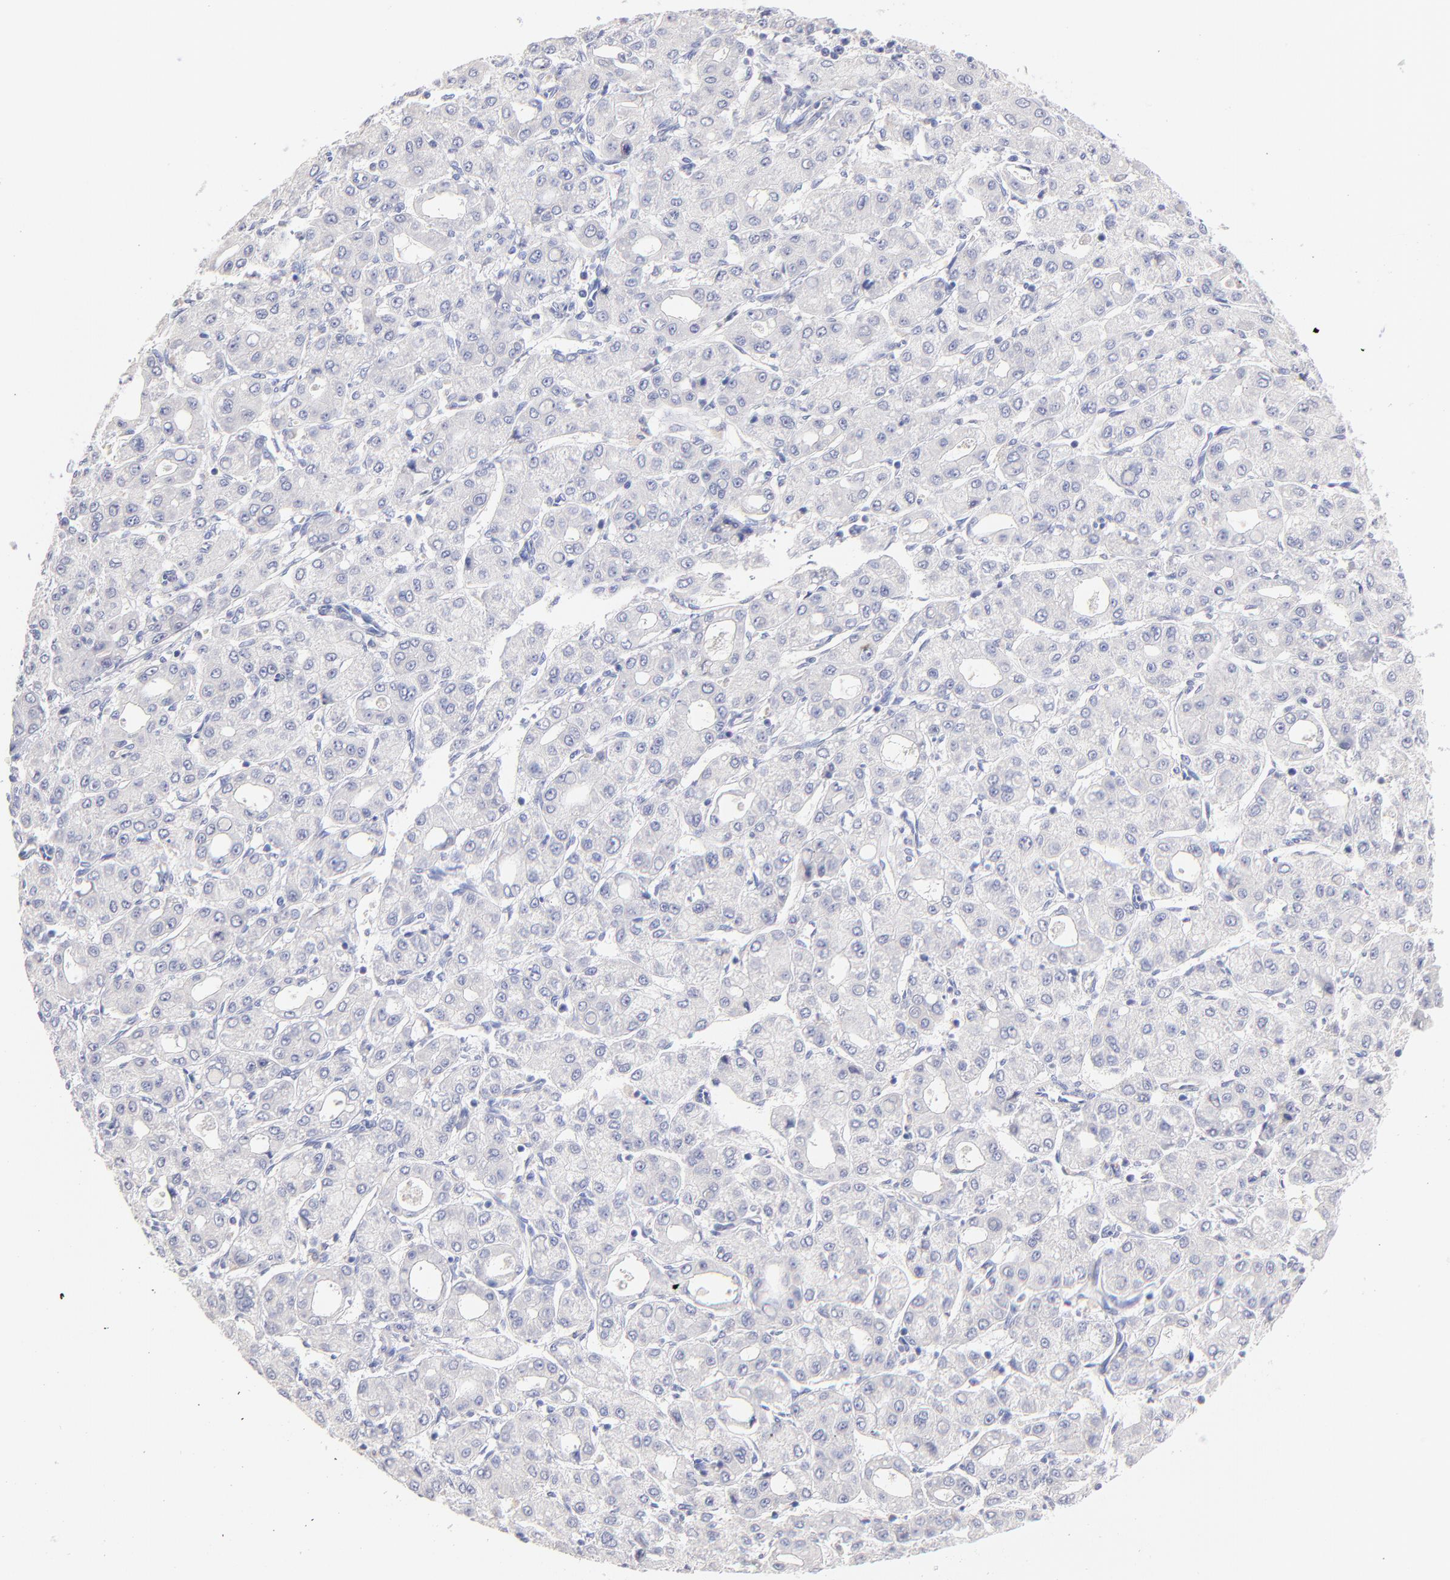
{"staining": {"intensity": "negative", "quantity": "none", "location": "none"}, "tissue": "liver cancer", "cell_type": "Tumor cells", "image_type": "cancer", "snomed": [{"axis": "morphology", "description": "Carcinoma, Hepatocellular, NOS"}, {"axis": "topography", "description": "Liver"}], "caption": "A high-resolution image shows immunohistochemistry (IHC) staining of liver cancer (hepatocellular carcinoma), which exhibits no significant expression in tumor cells.", "gene": "CFAP57", "patient": {"sex": "male", "age": 69}}